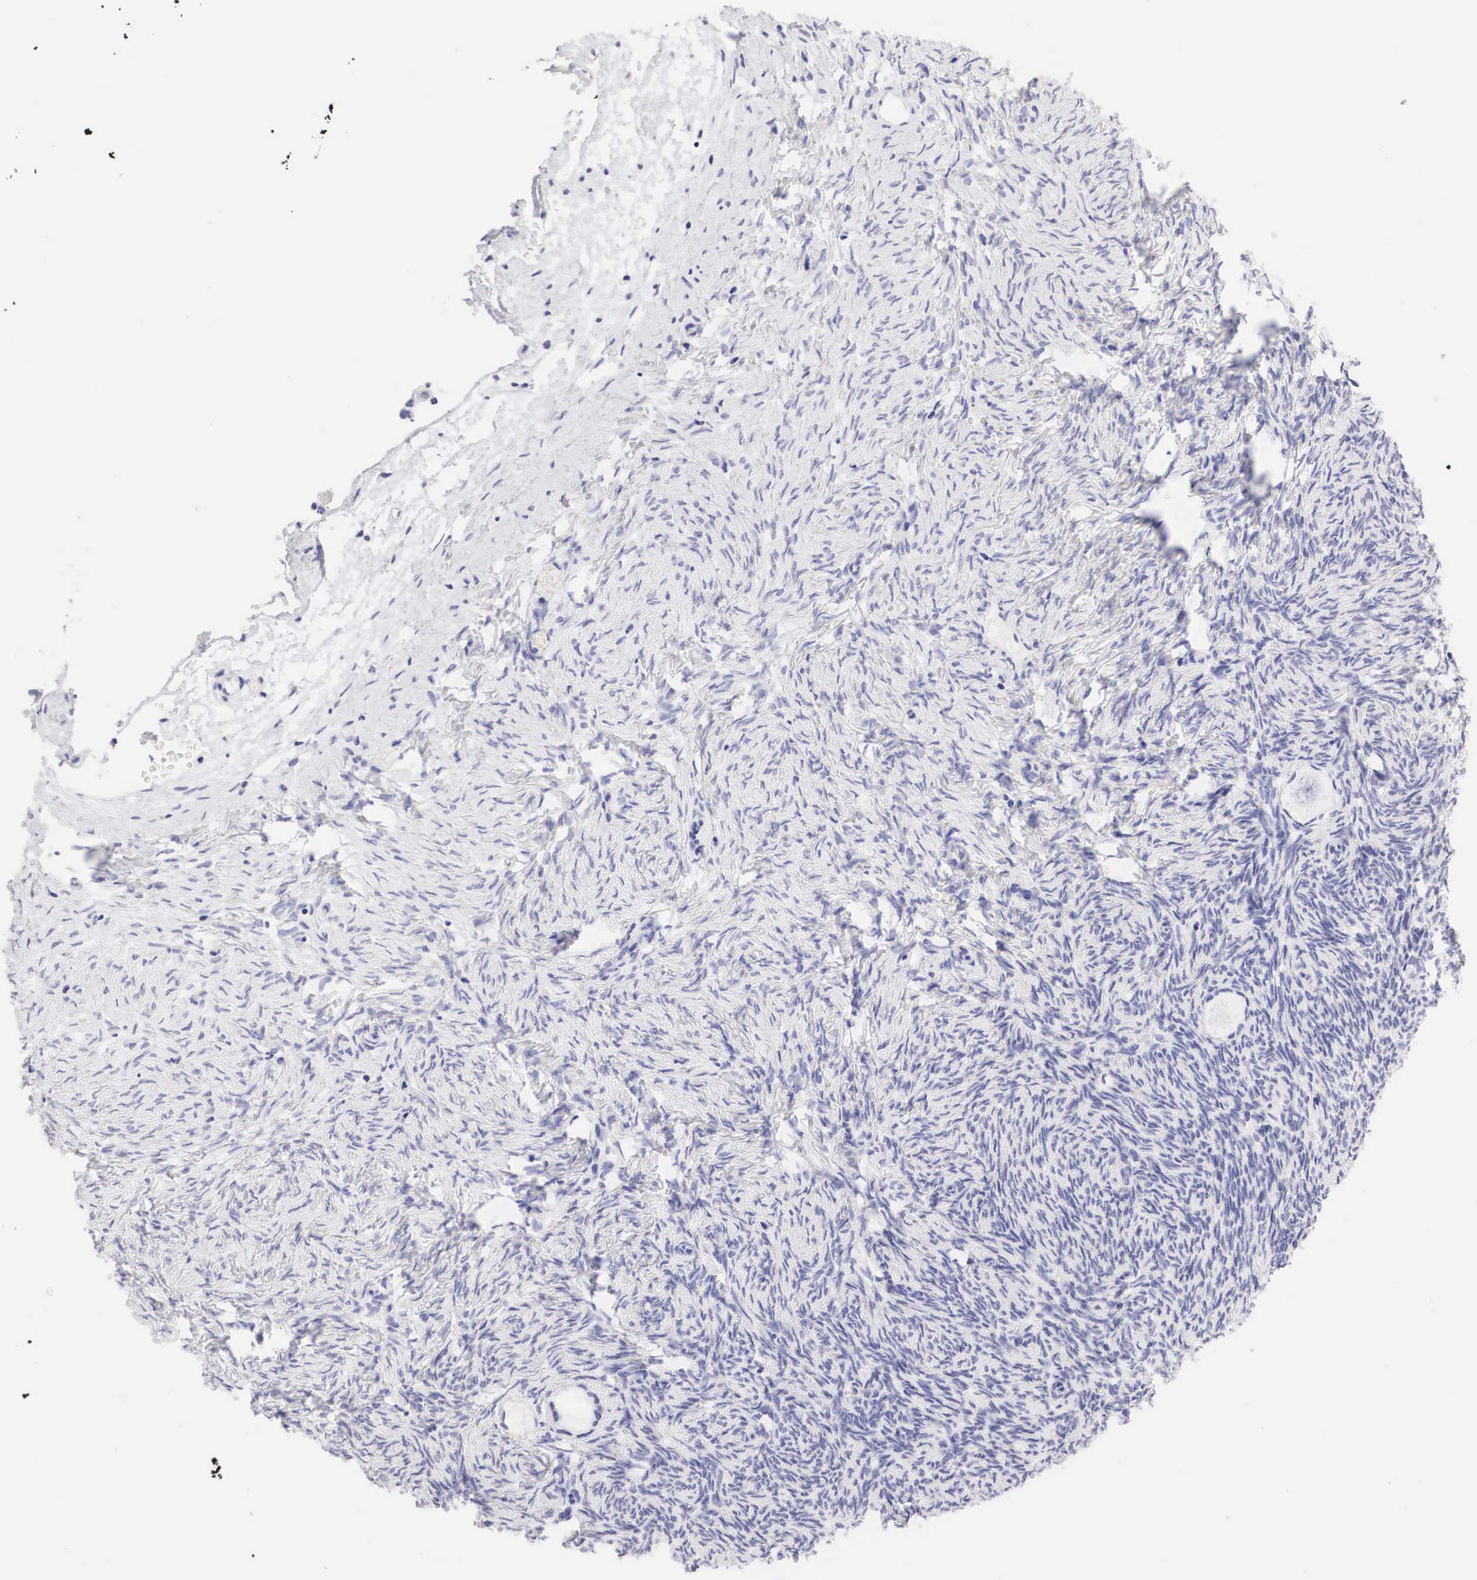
{"staining": {"intensity": "negative", "quantity": "none", "location": "none"}, "tissue": "ovary", "cell_type": "Follicle cells", "image_type": "normal", "snomed": [{"axis": "morphology", "description": "Normal tissue, NOS"}, {"axis": "topography", "description": "Ovary"}], "caption": "A high-resolution photomicrograph shows IHC staining of normal ovary, which exhibits no significant positivity in follicle cells. The staining is performed using DAB (3,3'-diaminobenzidine) brown chromogen with nuclei counter-stained in using hematoxylin.", "gene": "TYR", "patient": {"sex": "female", "age": 32}}